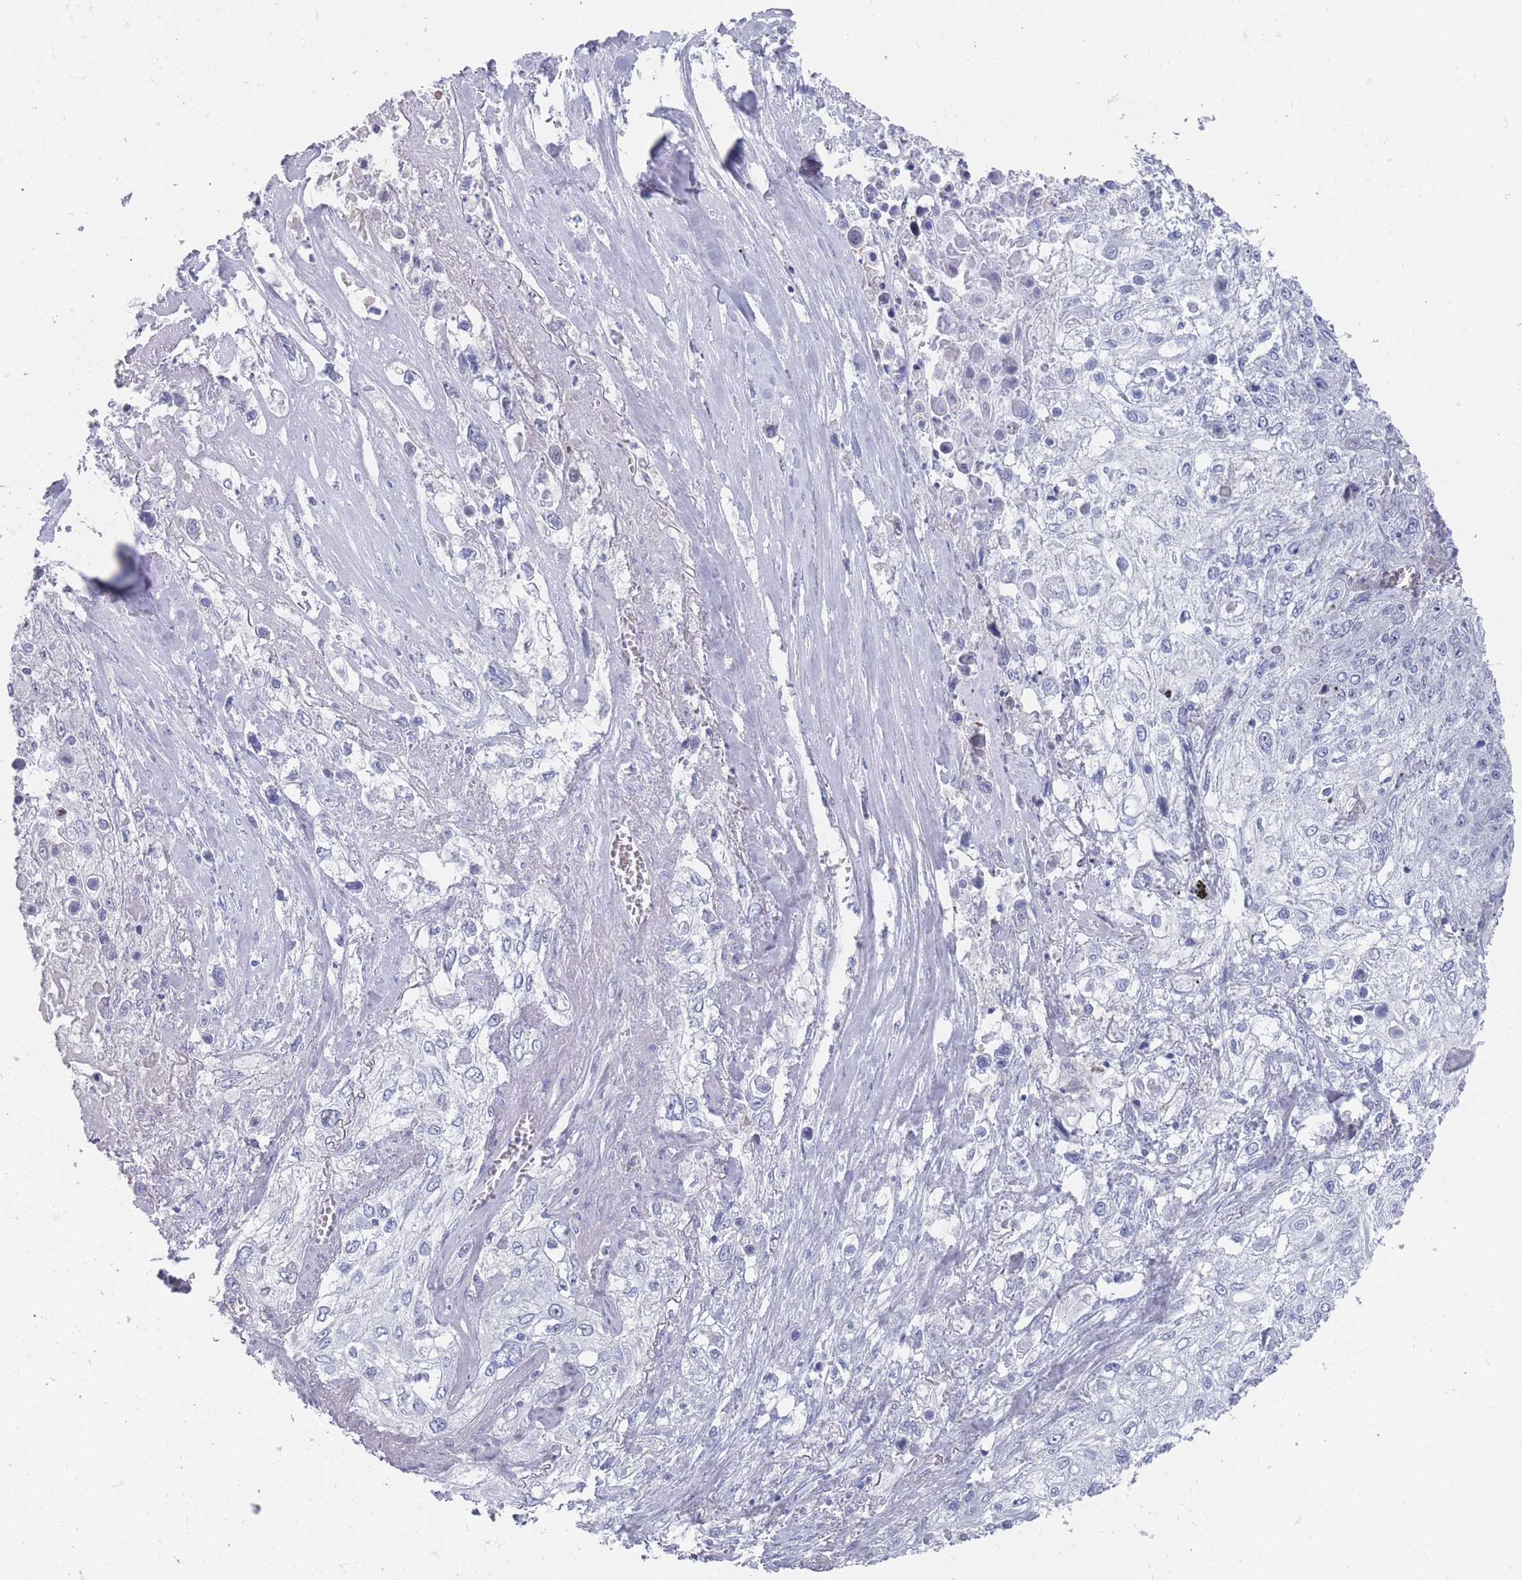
{"staining": {"intensity": "negative", "quantity": "none", "location": "none"}, "tissue": "lung cancer", "cell_type": "Tumor cells", "image_type": "cancer", "snomed": [{"axis": "morphology", "description": "Squamous cell carcinoma, NOS"}, {"axis": "topography", "description": "Lung"}], "caption": "The micrograph shows no significant staining in tumor cells of lung cancer (squamous cell carcinoma).", "gene": "ST8SIA5", "patient": {"sex": "female", "age": 69}}